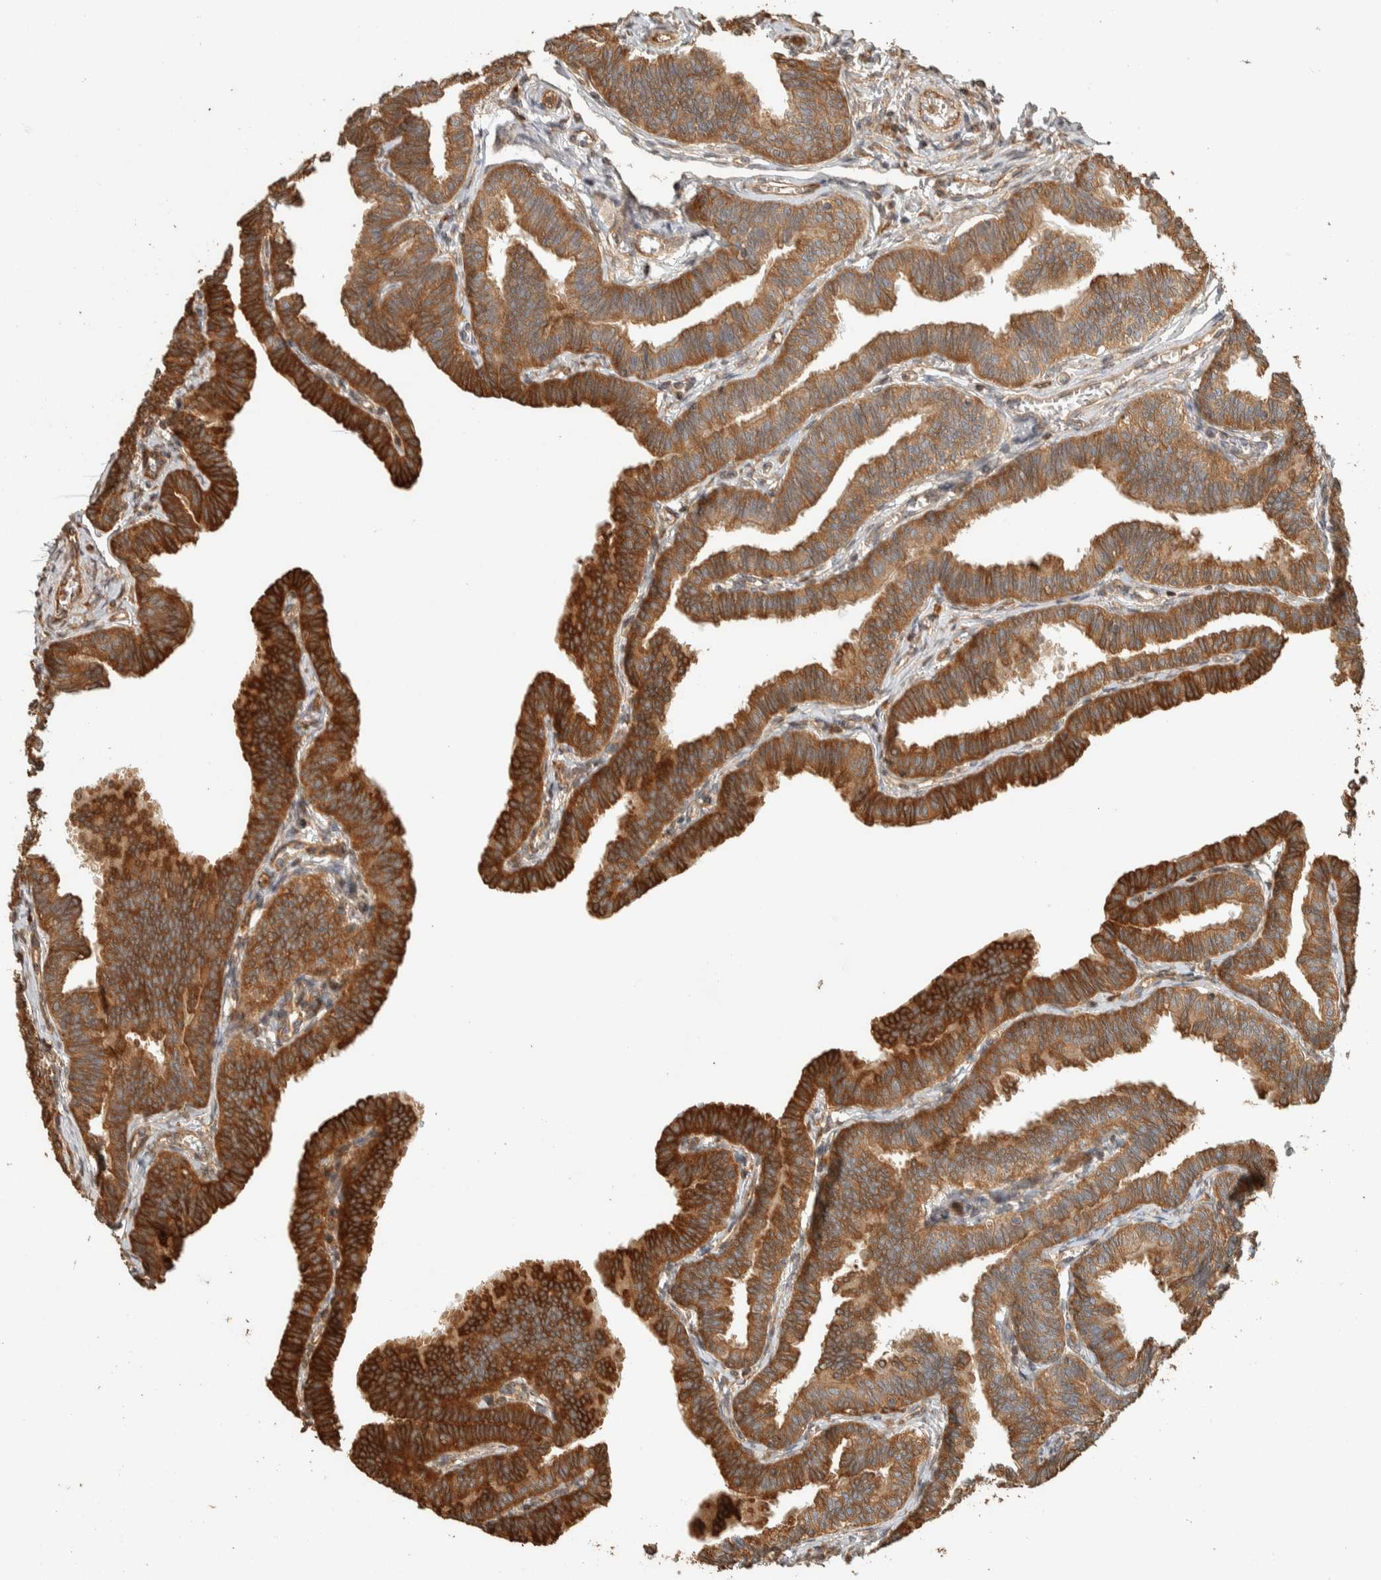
{"staining": {"intensity": "strong", "quantity": ">75%", "location": "cytoplasmic/membranous"}, "tissue": "fallopian tube", "cell_type": "Glandular cells", "image_type": "normal", "snomed": [{"axis": "morphology", "description": "Normal tissue, NOS"}, {"axis": "topography", "description": "Fallopian tube"}, {"axis": "topography", "description": "Ovary"}], "caption": "Immunohistochemical staining of normal human fallopian tube reveals strong cytoplasmic/membranous protein staining in approximately >75% of glandular cells.", "gene": "EXOC7", "patient": {"sex": "female", "age": 23}}